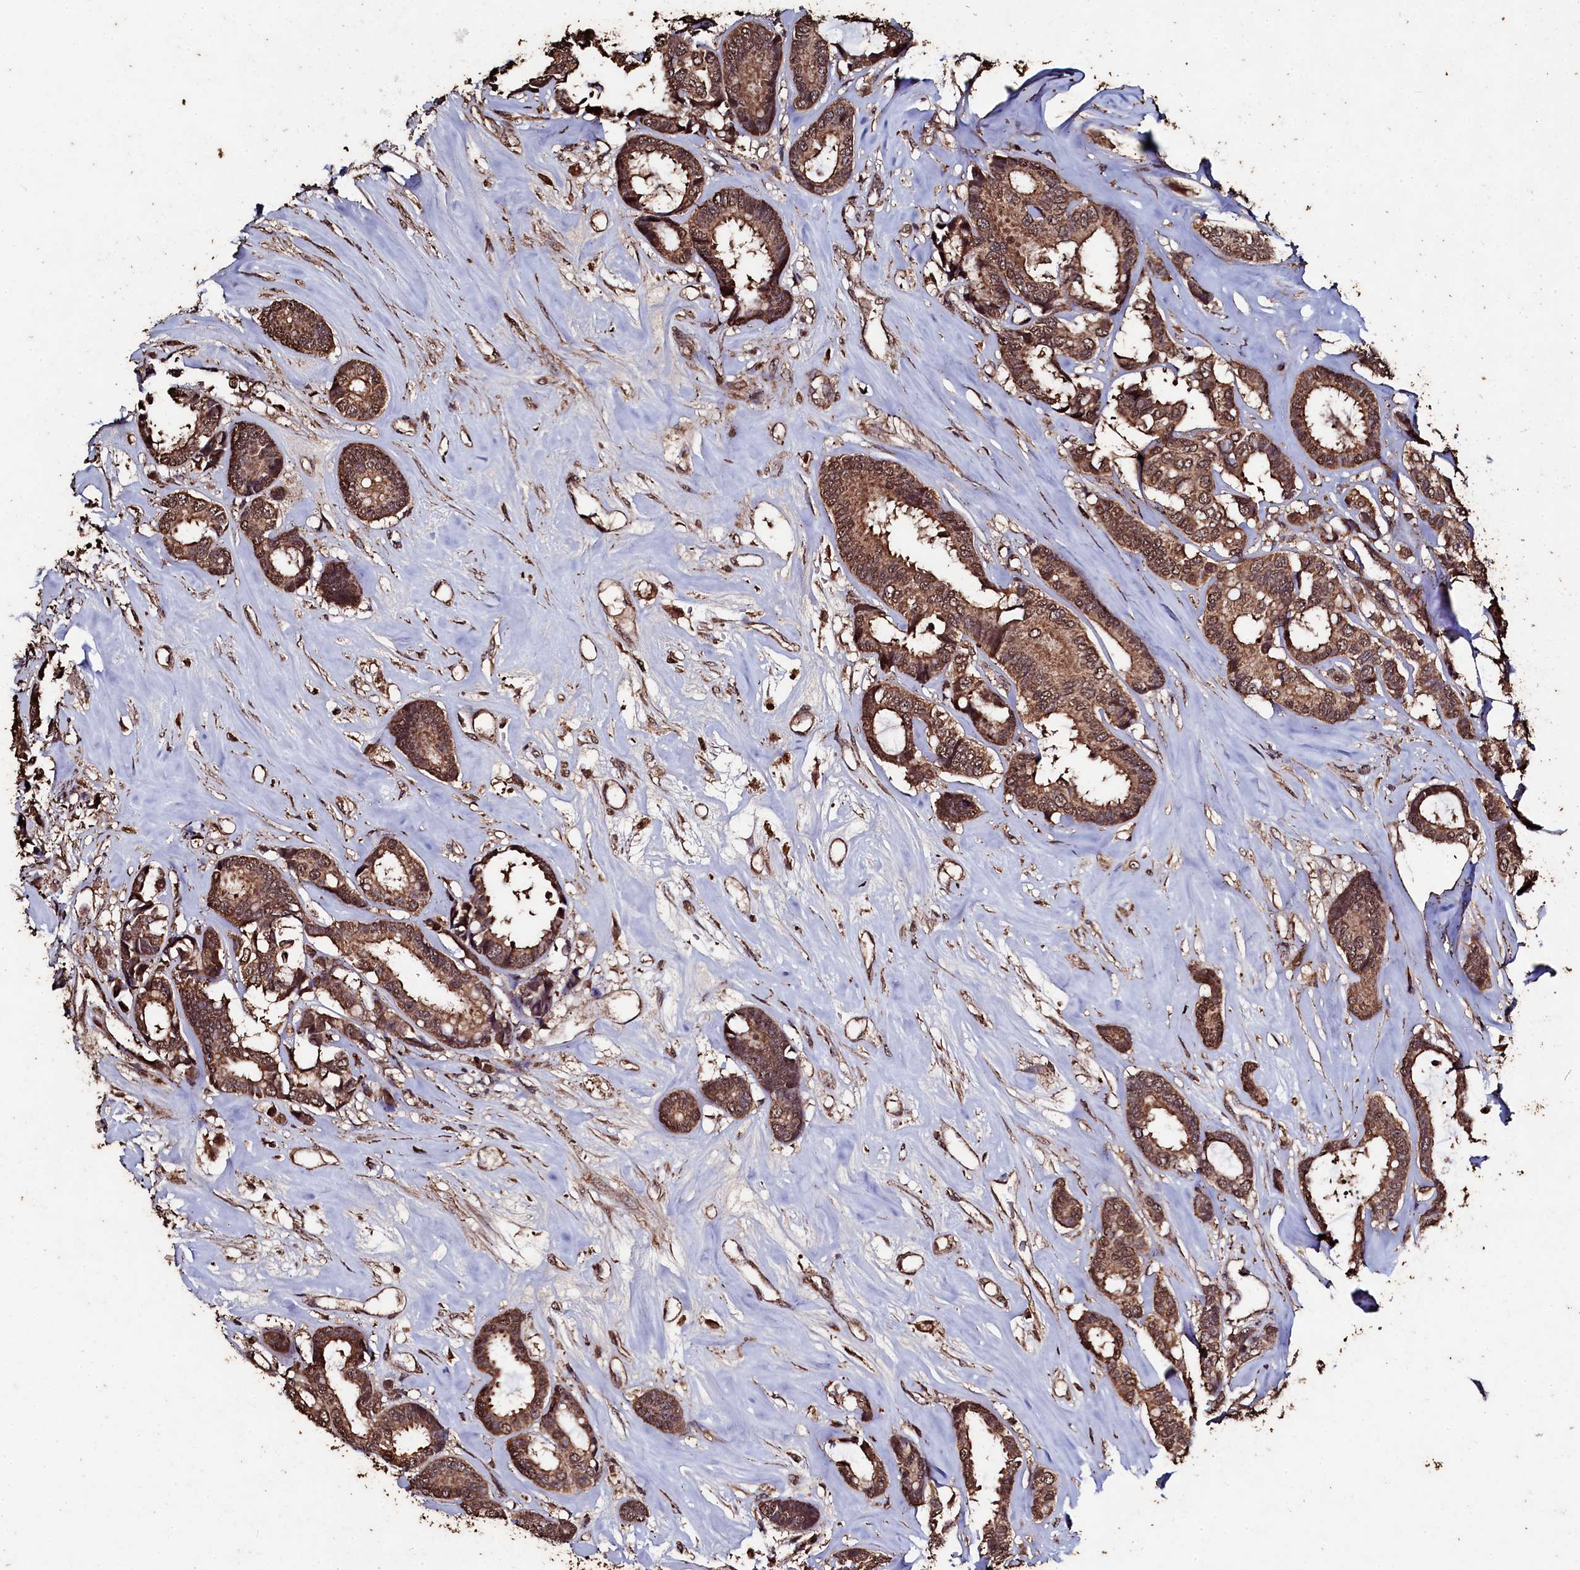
{"staining": {"intensity": "moderate", "quantity": ">75%", "location": "cytoplasmic/membranous,nuclear"}, "tissue": "breast cancer", "cell_type": "Tumor cells", "image_type": "cancer", "snomed": [{"axis": "morphology", "description": "Duct carcinoma"}, {"axis": "topography", "description": "Breast"}], "caption": "About >75% of tumor cells in breast intraductal carcinoma display moderate cytoplasmic/membranous and nuclear protein expression as visualized by brown immunohistochemical staining.", "gene": "FAAP24", "patient": {"sex": "female", "age": 87}}